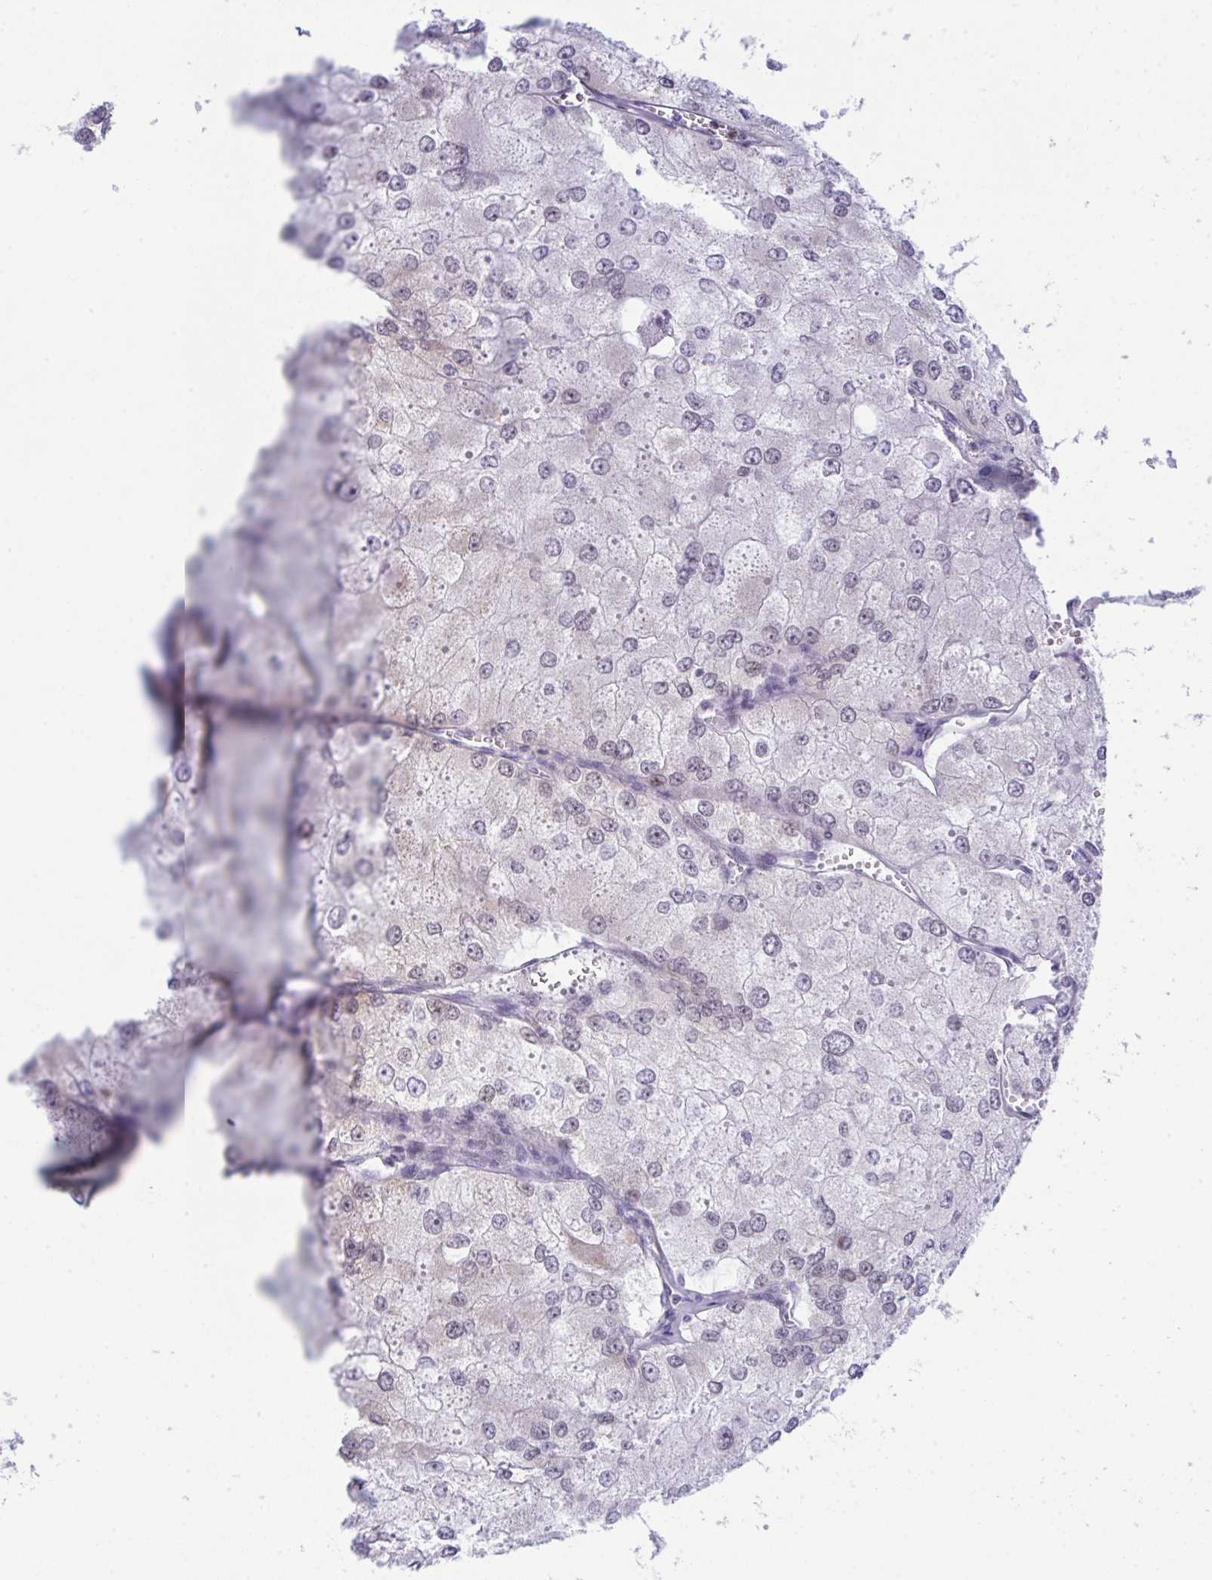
{"staining": {"intensity": "negative", "quantity": "none", "location": "none"}, "tissue": "renal cancer", "cell_type": "Tumor cells", "image_type": "cancer", "snomed": [{"axis": "morphology", "description": "Adenocarcinoma, NOS"}, {"axis": "topography", "description": "Kidney"}], "caption": "DAB immunohistochemical staining of renal cancer (adenocarcinoma) reveals no significant positivity in tumor cells. The staining is performed using DAB brown chromogen with nuclei counter-stained in using hematoxylin.", "gene": "PLA2G12B", "patient": {"sex": "female", "age": 70}}